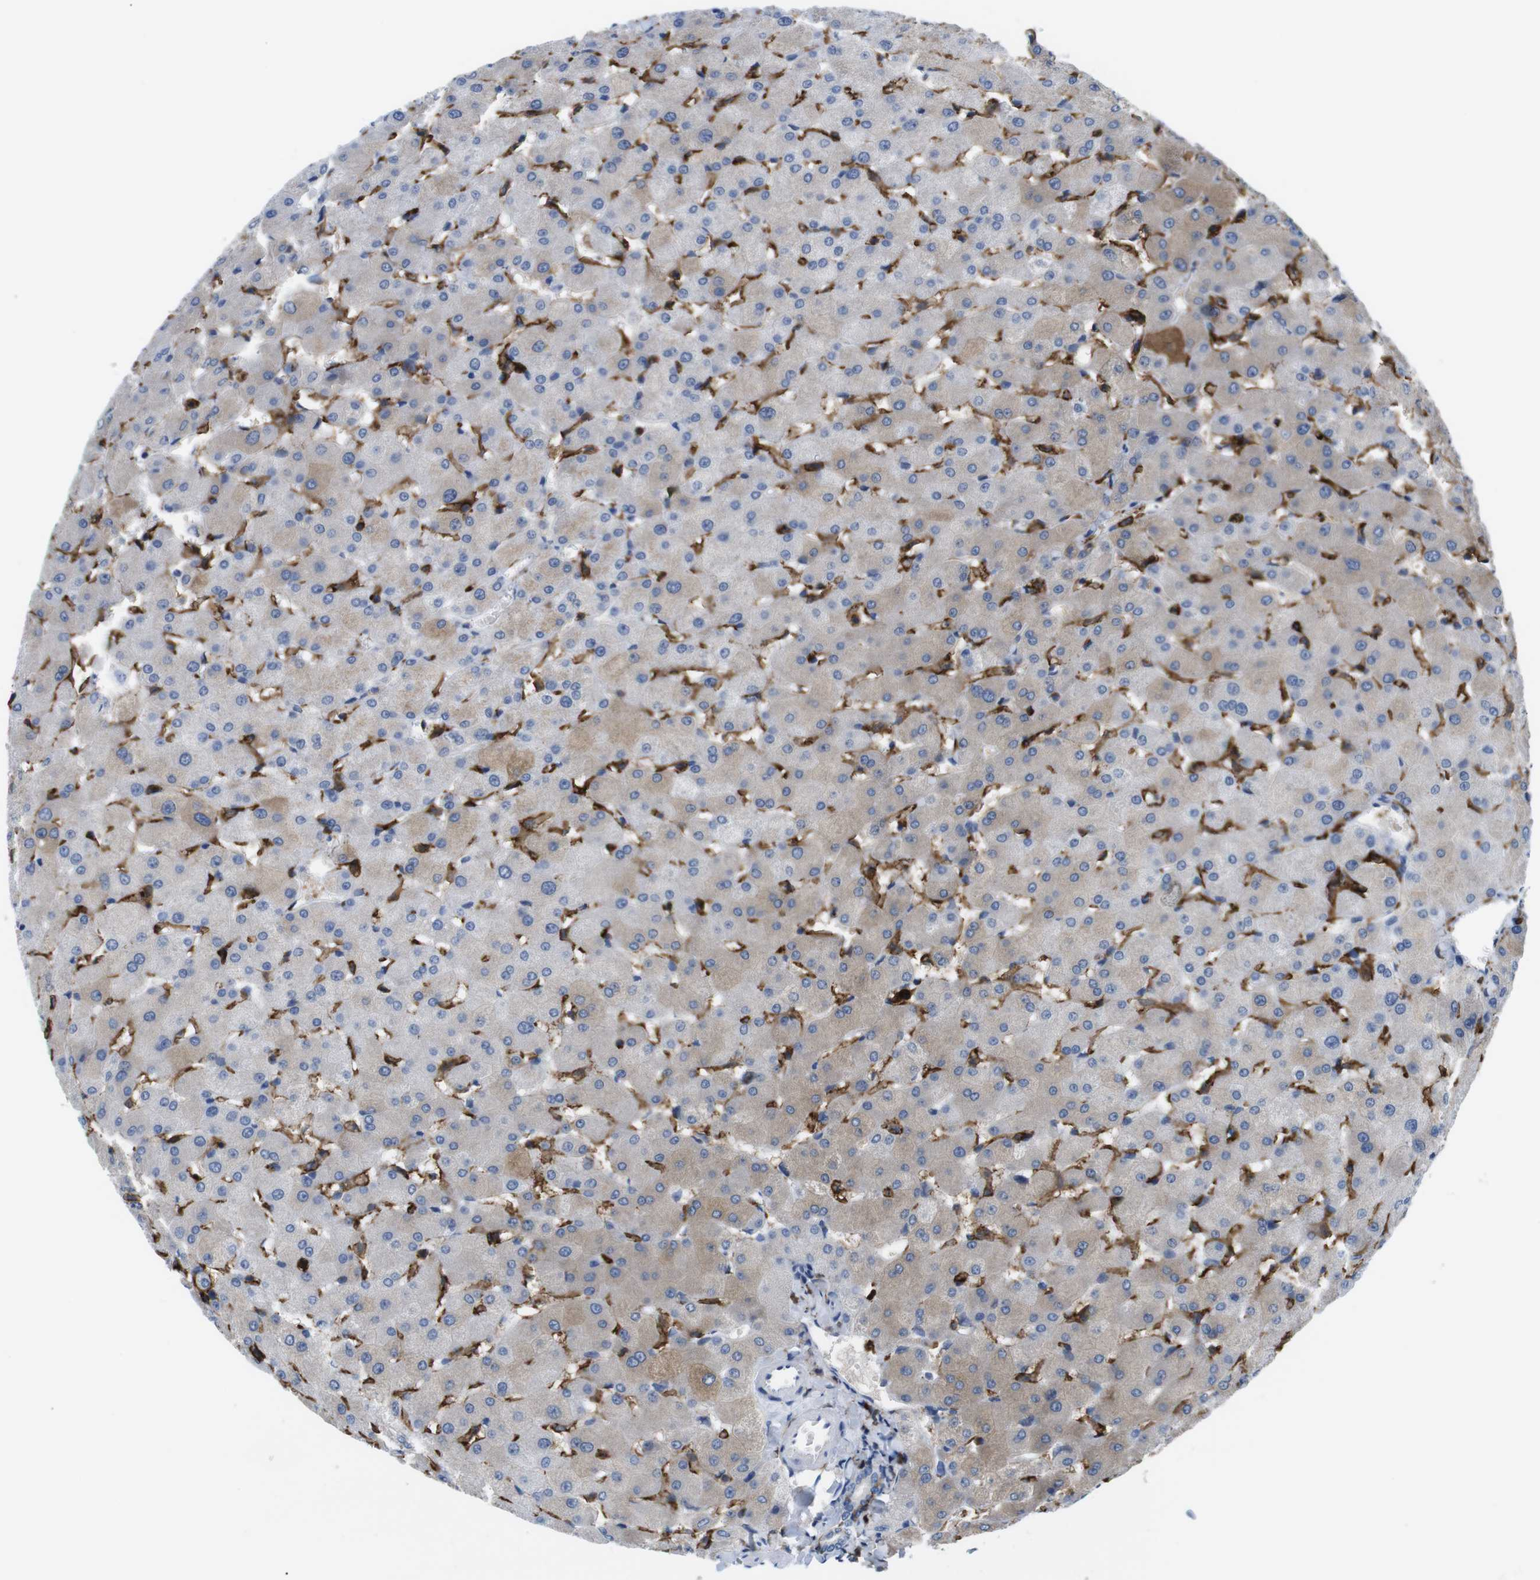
{"staining": {"intensity": "moderate", "quantity": "<25%", "location": "cytoplasmic/membranous"}, "tissue": "liver", "cell_type": "Cholangiocytes", "image_type": "normal", "snomed": [{"axis": "morphology", "description": "Normal tissue, NOS"}, {"axis": "topography", "description": "Liver"}], "caption": "A brown stain highlights moderate cytoplasmic/membranous expression of a protein in cholangiocytes of benign liver.", "gene": "CD300C", "patient": {"sex": "female", "age": 63}}